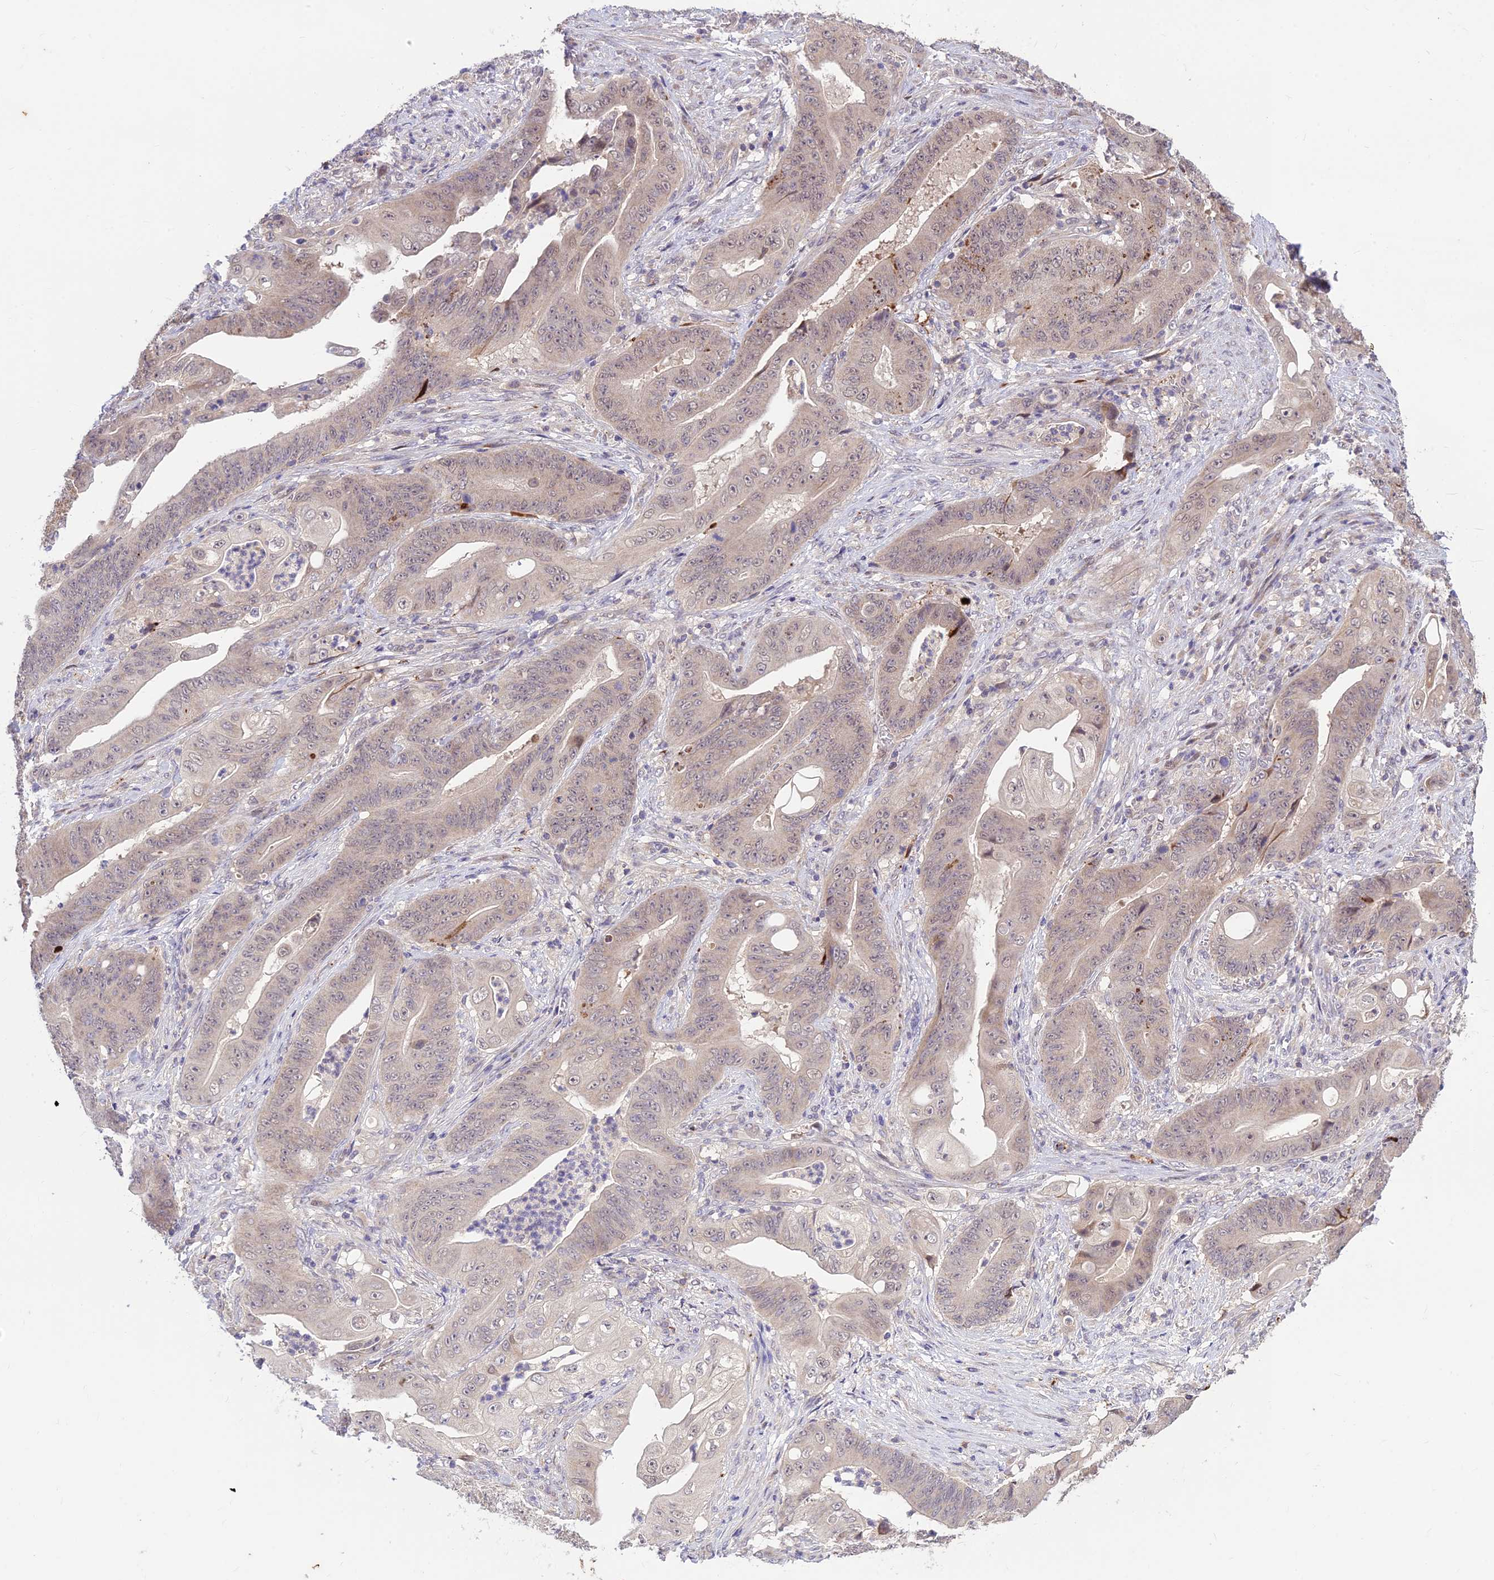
{"staining": {"intensity": "negative", "quantity": "none", "location": "none"}, "tissue": "stomach cancer", "cell_type": "Tumor cells", "image_type": "cancer", "snomed": [{"axis": "morphology", "description": "Adenocarcinoma, NOS"}, {"axis": "topography", "description": "Stomach"}], "caption": "An immunohistochemistry photomicrograph of adenocarcinoma (stomach) is shown. There is no staining in tumor cells of adenocarcinoma (stomach).", "gene": "ASPDH", "patient": {"sex": "female", "age": 73}}